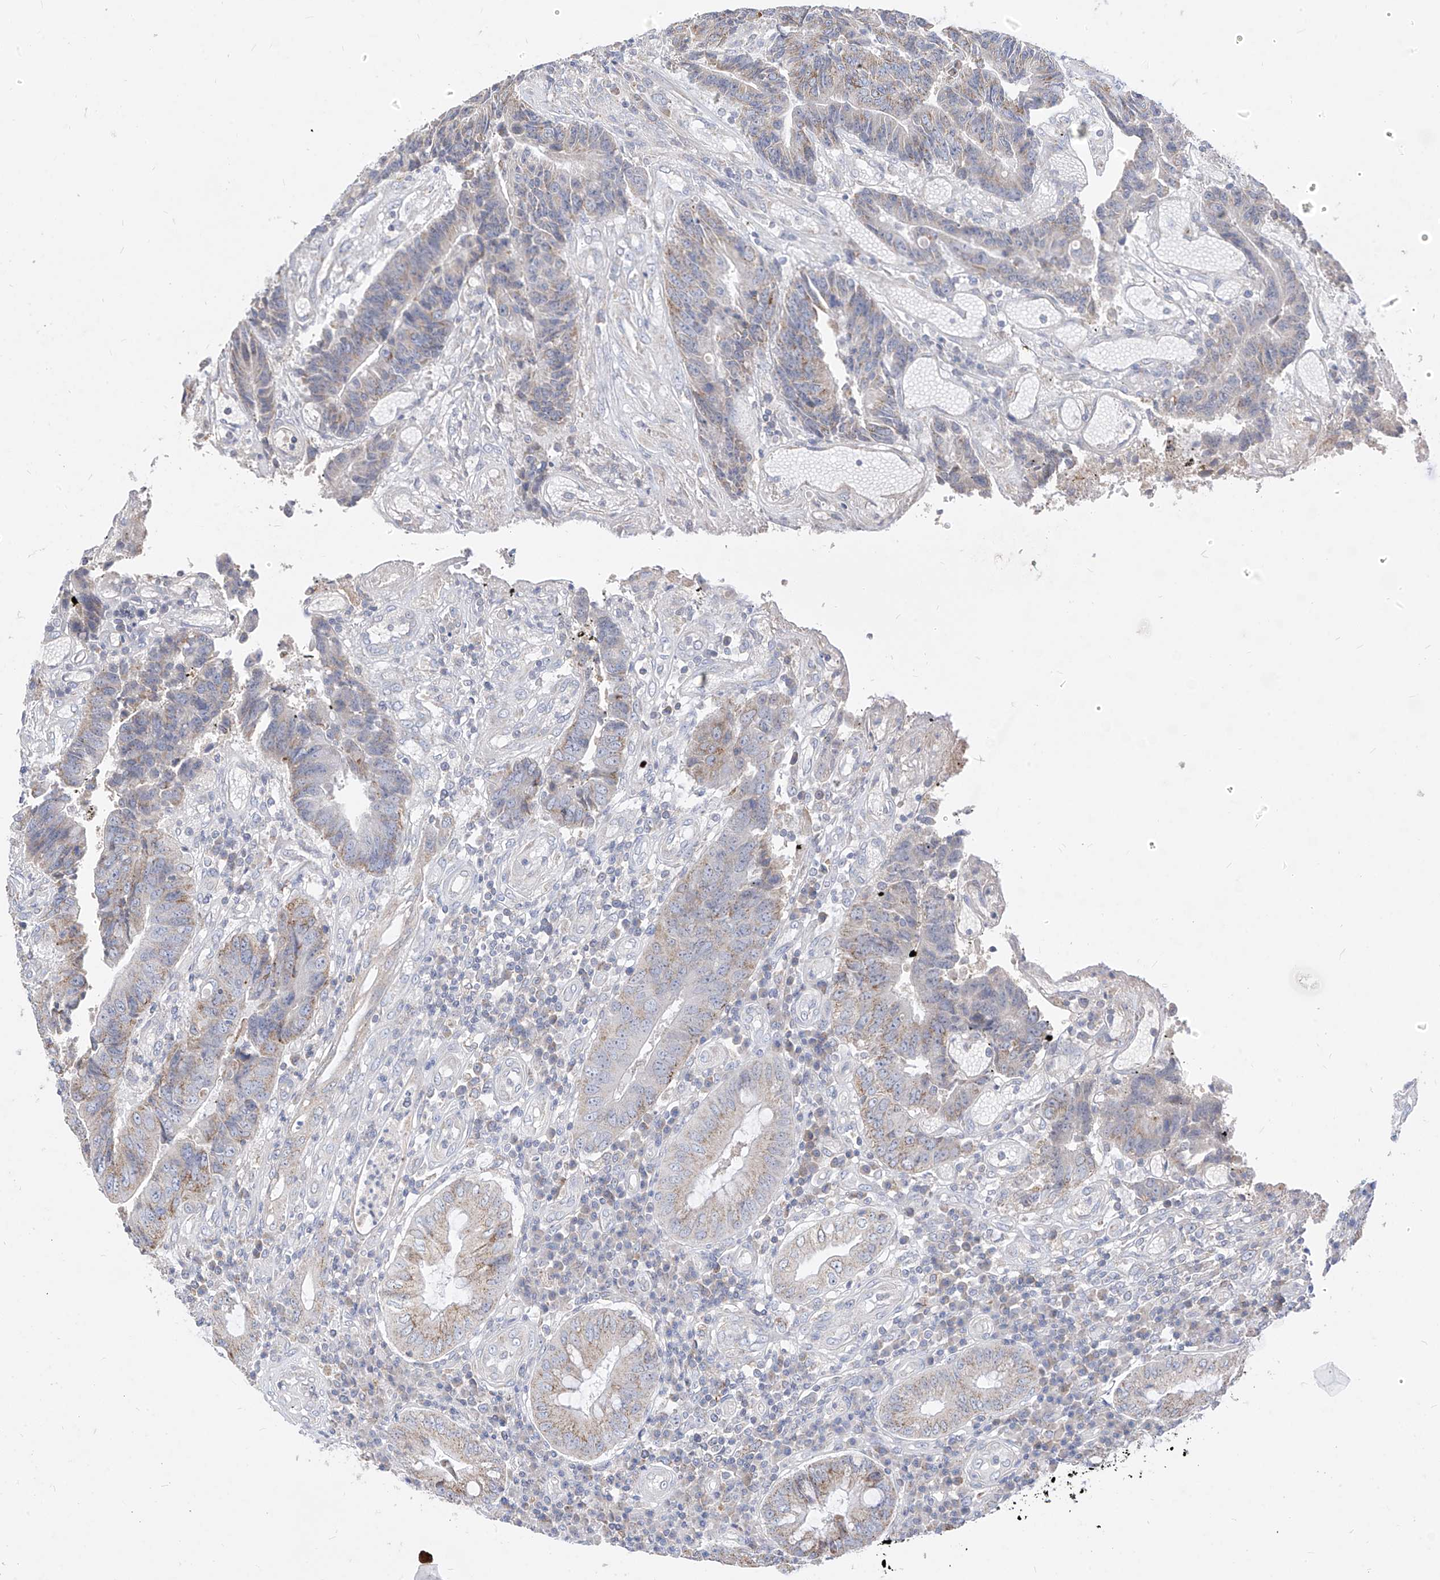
{"staining": {"intensity": "weak", "quantity": "25%-75%", "location": "cytoplasmic/membranous"}, "tissue": "colorectal cancer", "cell_type": "Tumor cells", "image_type": "cancer", "snomed": [{"axis": "morphology", "description": "Adenocarcinoma, NOS"}, {"axis": "topography", "description": "Rectum"}], "caption": "Immunohistochemical staining of human colorectal adenocarcinoma displays low levels of weak cytoplasmic/membranous protein expression in approximately 25%-75% of tumor cells.", "gene": "RASA2", "patient": {"sex": "male", "age": 84}}